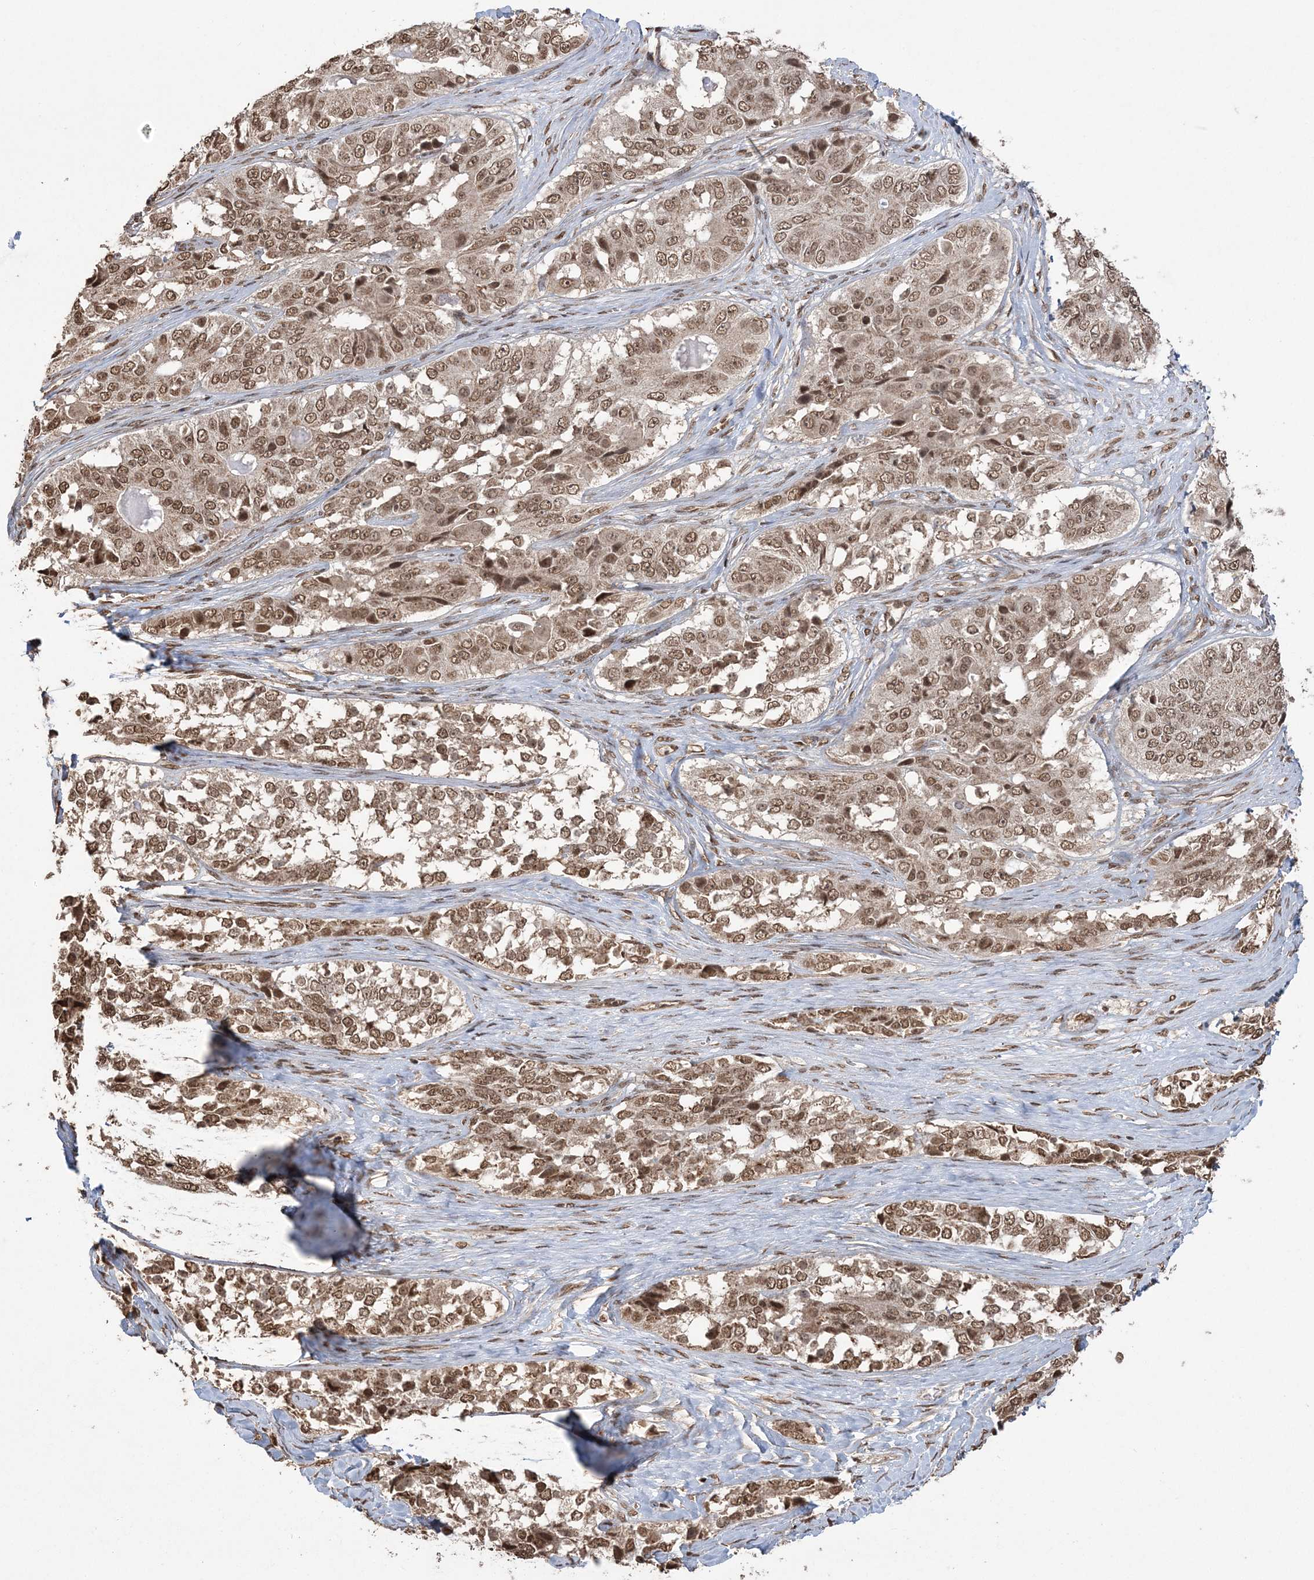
{"staining": {"intensity": "moderate", "quantity": ">75%", "location": "nuclear"}, "tissue": "ovarian cancer", "cell_type": "Tumor cells", "image_type": "cancer", "snomed": [{"axis": "morphology", "description": "Carcinoma, endometroid"}, {"axis": "topography", "description": "Ovary"}], "caption": "A brown stain highlights moderate nuclear expression of a protein in ovarian cancer tumor cells. (DAB = brown stain, brightfield microscopy at high magnification).", "gene": "ZNF839", "patient": {"sex": "female", "age": 51}}